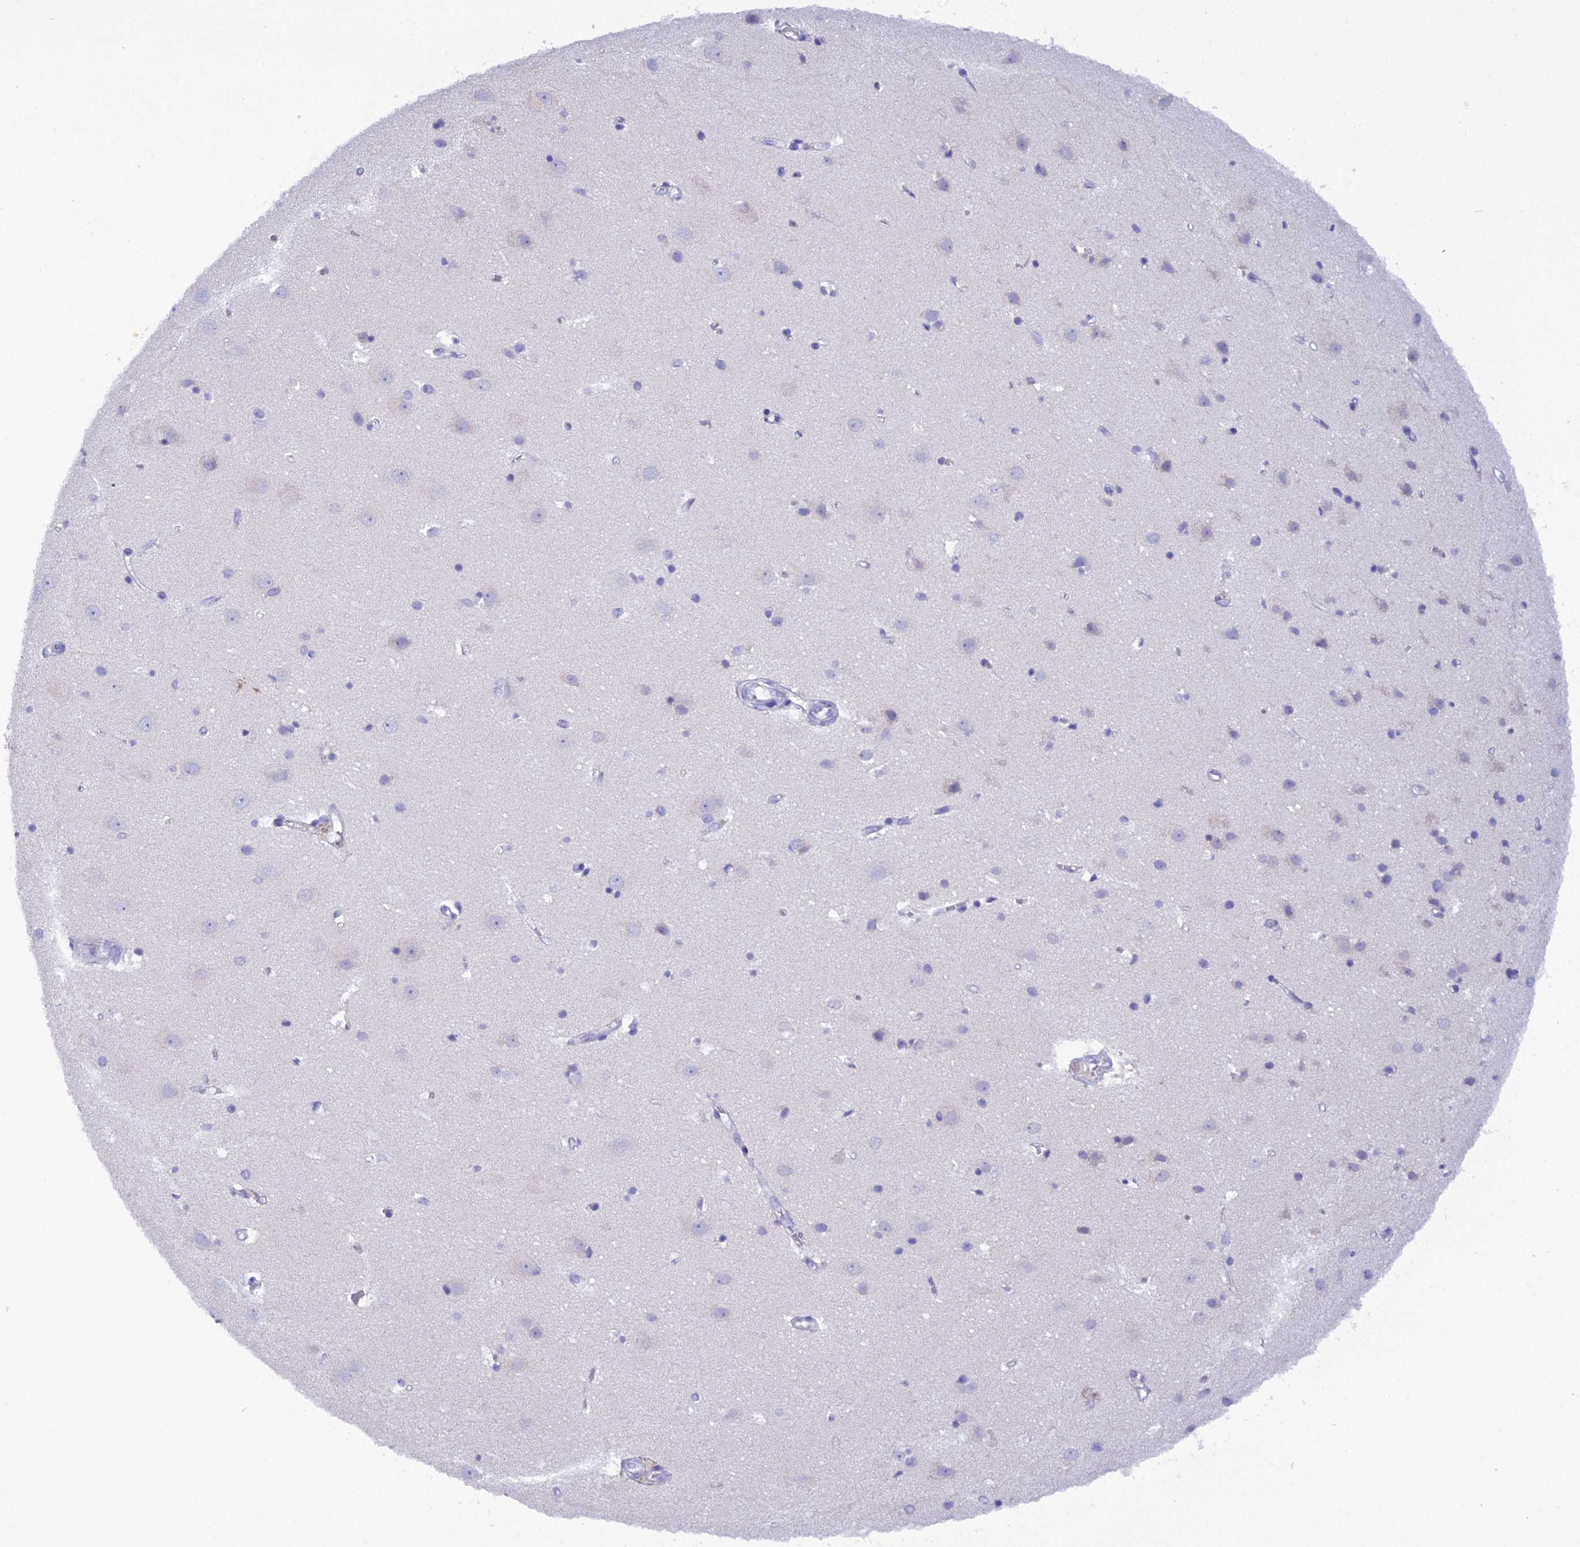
{"staining": {"intensity": "negative", "quantity": "none", "location": "none"}, "tissue": "cerebral cortex", "cell_type": "Endothelial cells", "image_type": "normal", "snomed": [{"axis": "morphology", "description": "Normal tissue, NOS"}, {"axis": "topography", "description": "Cerebral cortex"}], "caption": "Immunohistochemistry (IHC) of normal human cerebral cortex demonstrates no expression in endothelial cells. (DAB immunohistochemistry, high magnification).", "gene": "KIAA0408", "patient": {"sex": "male", "age": 54}}